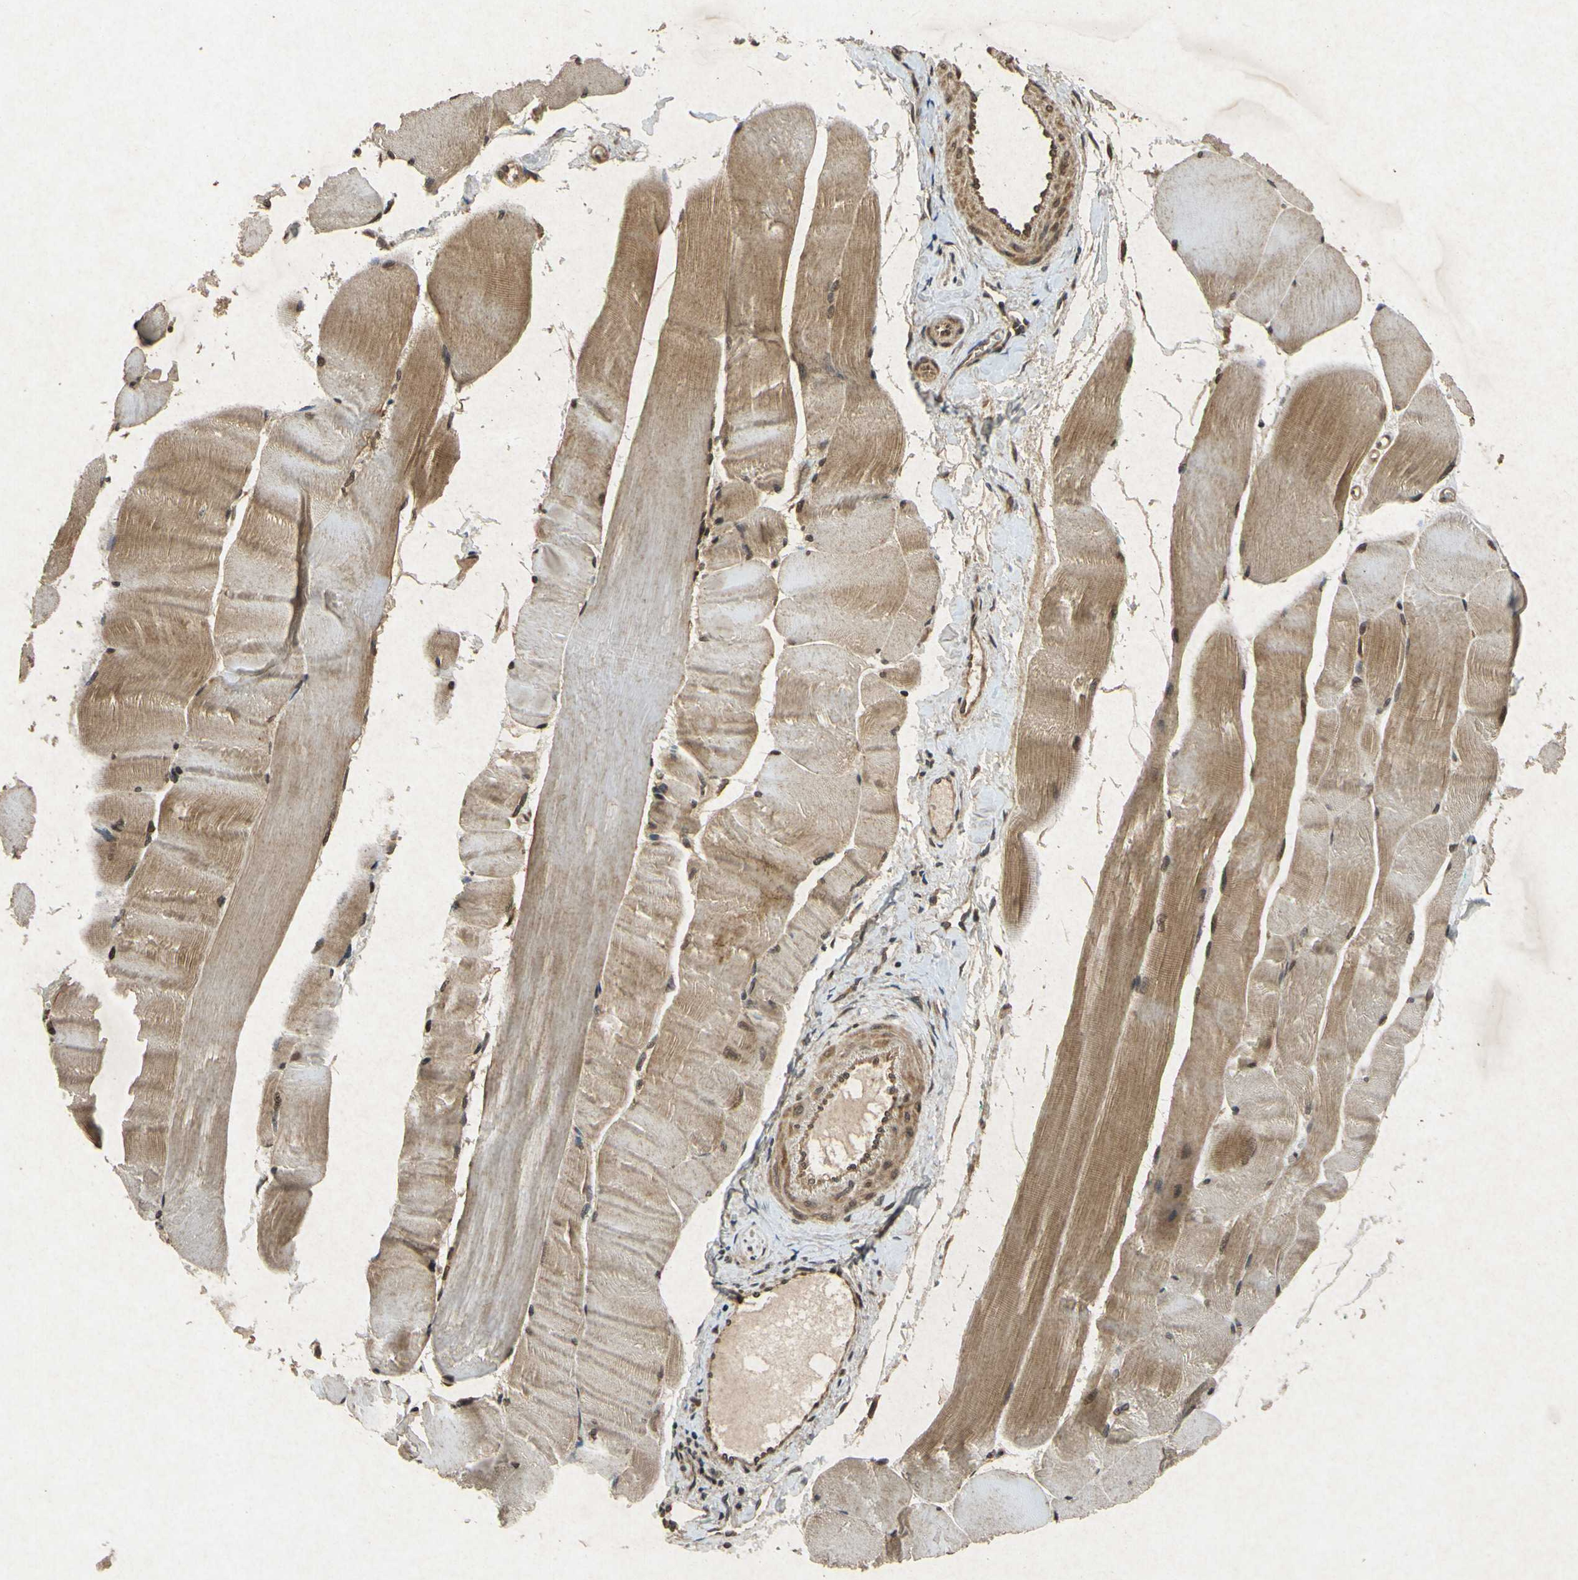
{"staining": {"intensity": "moderate", "quantity": ">75%", "location": "cytoplasmic/membranous,nuclear"}, "tissue": "skeletal muscle", "cell_type": "Myocytes", "image_type": "normal", "snomed": [{"axis": "morphology", "description": "Normal tissue, NOS"}, {"axis": "morphology", "description": "Squamous cell carcinoma, NOS"}, {"axis": "topography", "description": "Skeletal muscle"}], "caption": "Immunohistochemistry (IHC) (DAB) staining of normal skeletal muscle demonstrates moderate cytoplasmic/membranous,nuclear protein expression in about >75% of myocytes.", "gene": "ATP6V1H", "patient": {"sex": "male", "age": 51}}